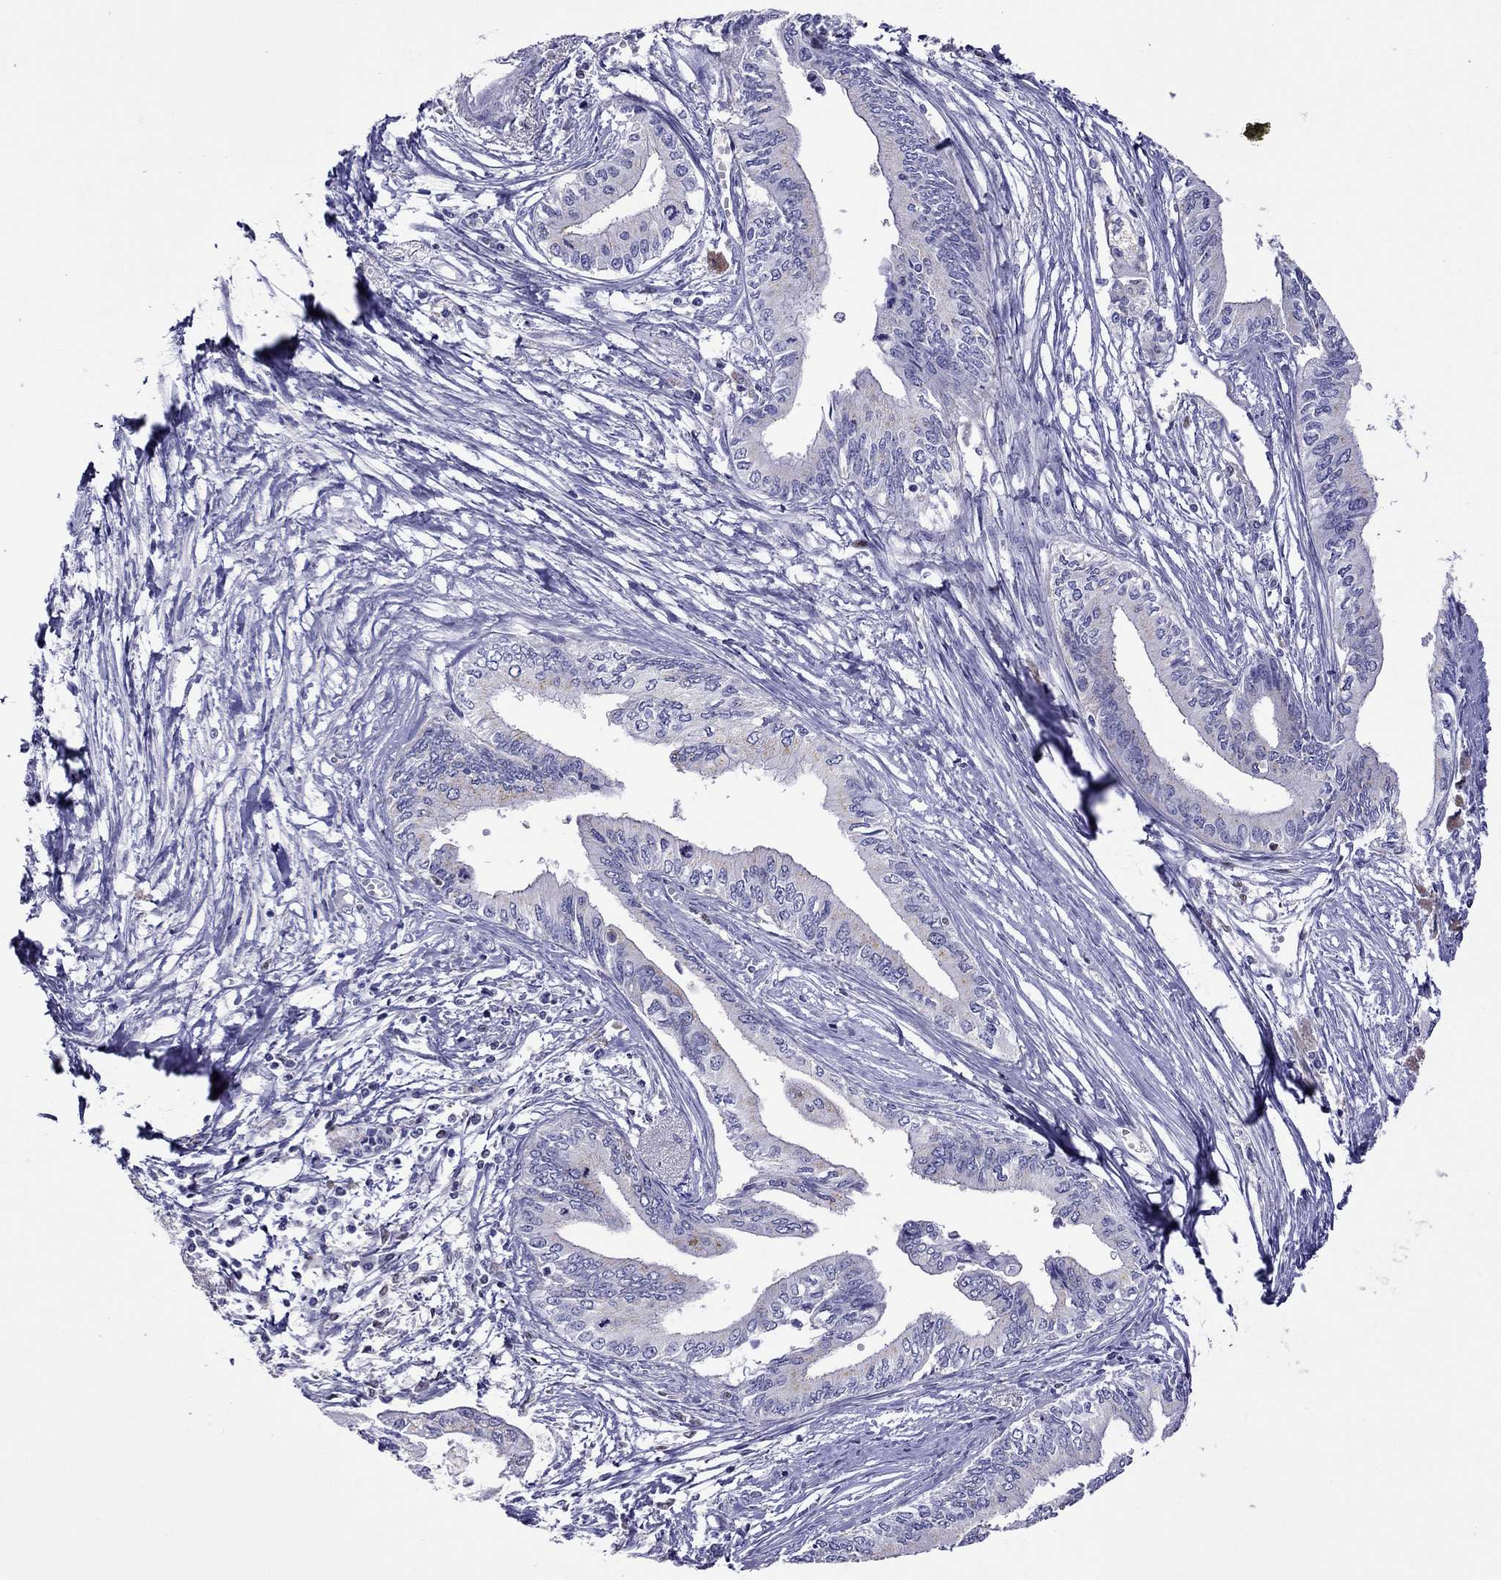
{"staining": {"intensity": "negative", "quantity": "none", "location": "none"}, "tissue": "pancreatic cancer", "cell_type": "Tumor cells", "image_type": "cancer", "snomed": [{"axis": "morphology", "description": "Adenocarcinoma, NOS"}, {"axis": "topography", "description": "Pancreas"}], "caption": "Tumor cells are negative for protein expression in human adenocarcinoma (pancreatic).", "gene": "MPZ", "patient": {"sex": "female", "age": 61}}